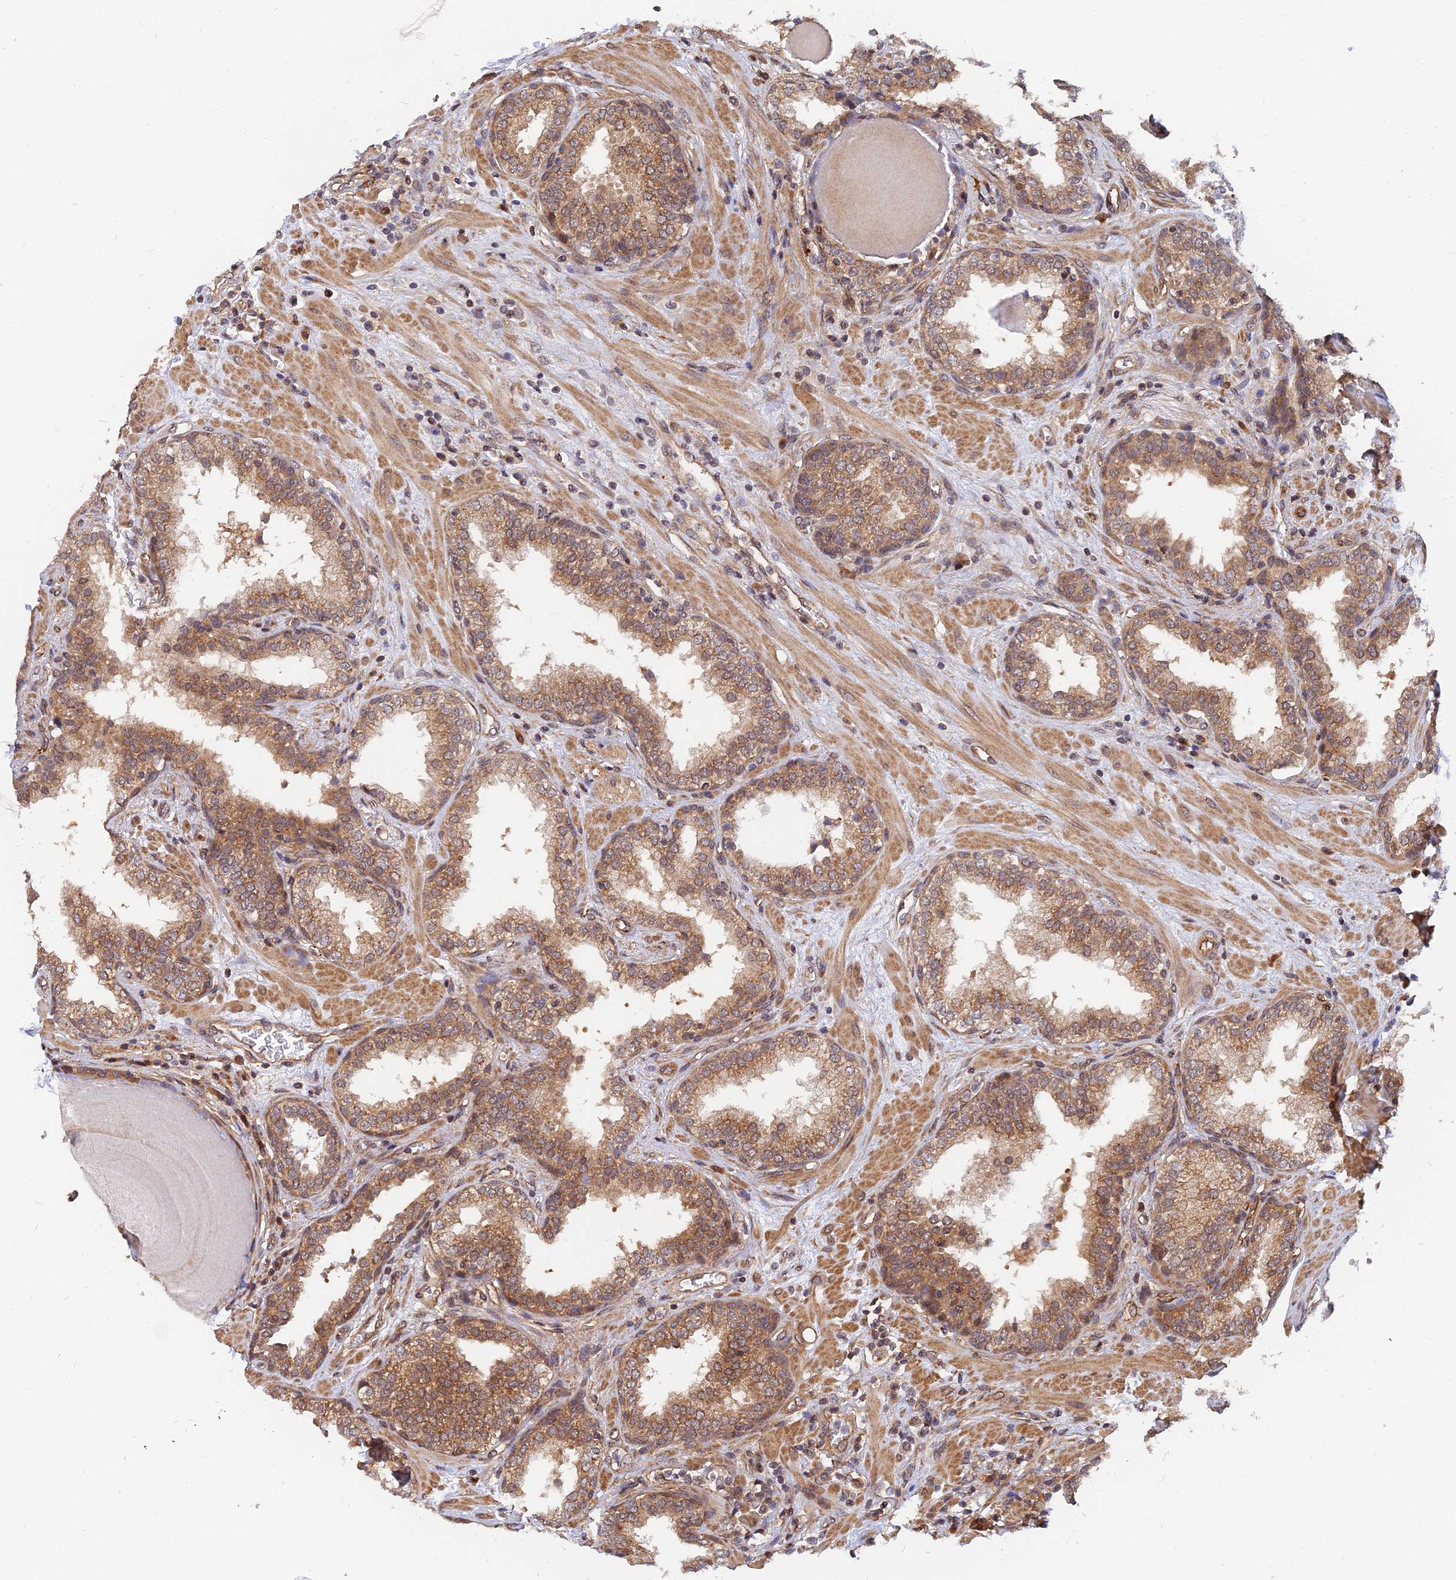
{"staining": {"intensity": "moderate", "quantity": ">75%", "location": "cytoplasmic/membranous"}, "tissue": "prostate", "cell_type": "Glandular cells", "image_type": "normal", "snomed": [{"axis": "morphology", "description": "Normal tissue, NOS"}, {"axis": "topography", "description": "Prostate"}], "caption": "Moderate cytoplasmic/membranous protein expression is present in approximately >75% of glandular cells in prostate. (DAB (3,3'-diaminobenzidine) IHC with brightfield microscopy, high magnification).", "gene": "WDR41", "patient": {"sex": "male", "age": 51}}